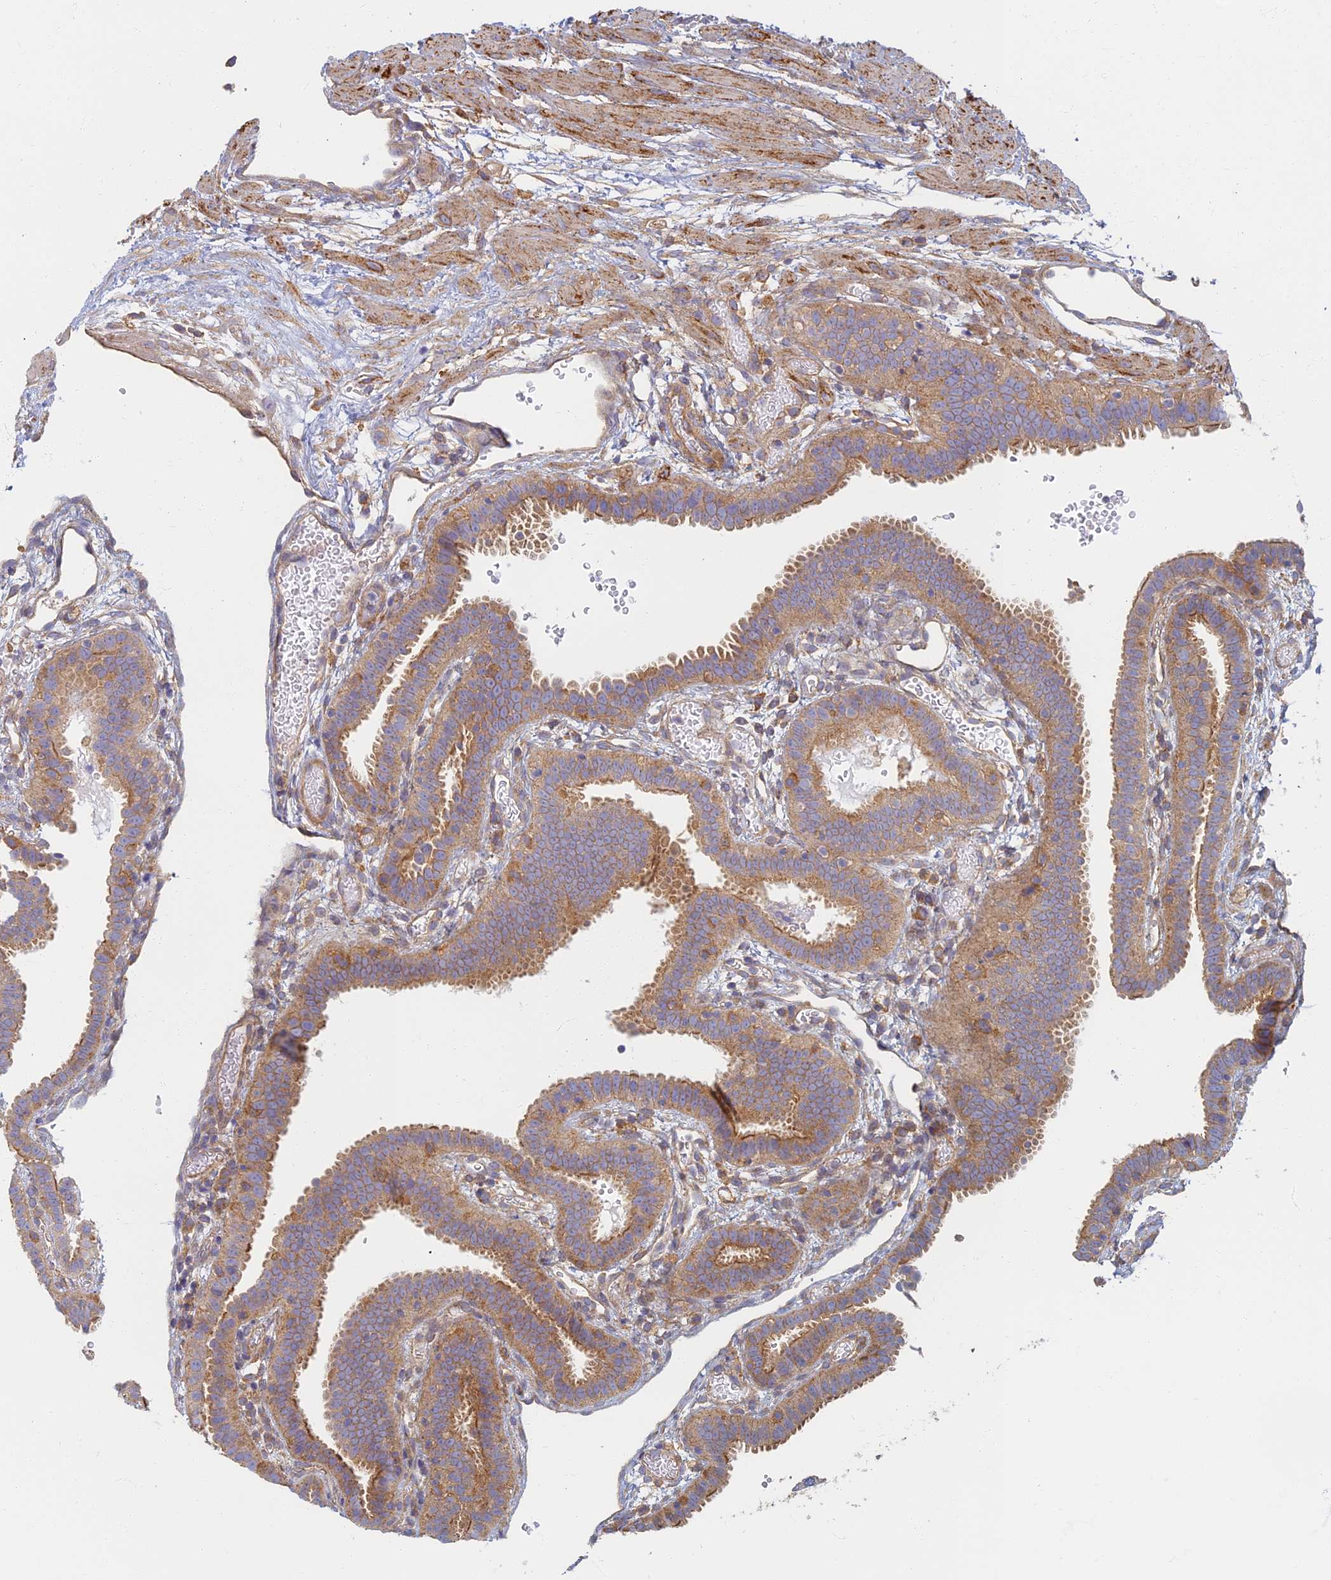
{"staining": {"intensity": "moderate", "quantity": ">75%", "location": "cytoplasmic/membranous"}, "tissue": "fallopian tube", "cell_type": "Glandular cells", "image_type": "normal", "snomed": [{"axis": "morphology", "description": "Normal tissue, NOS"}, {"axis": "topography", "description": "Fallopian tube"}], "caption": "This image demonstrates immunohistochemistry staining of normal fallopian tube, with medium moderate cytoplasmic/membranous positivity in about >75% of glandular cells.", "gene": "RBSN", "patient": {"sex": "female", "age": 37}}